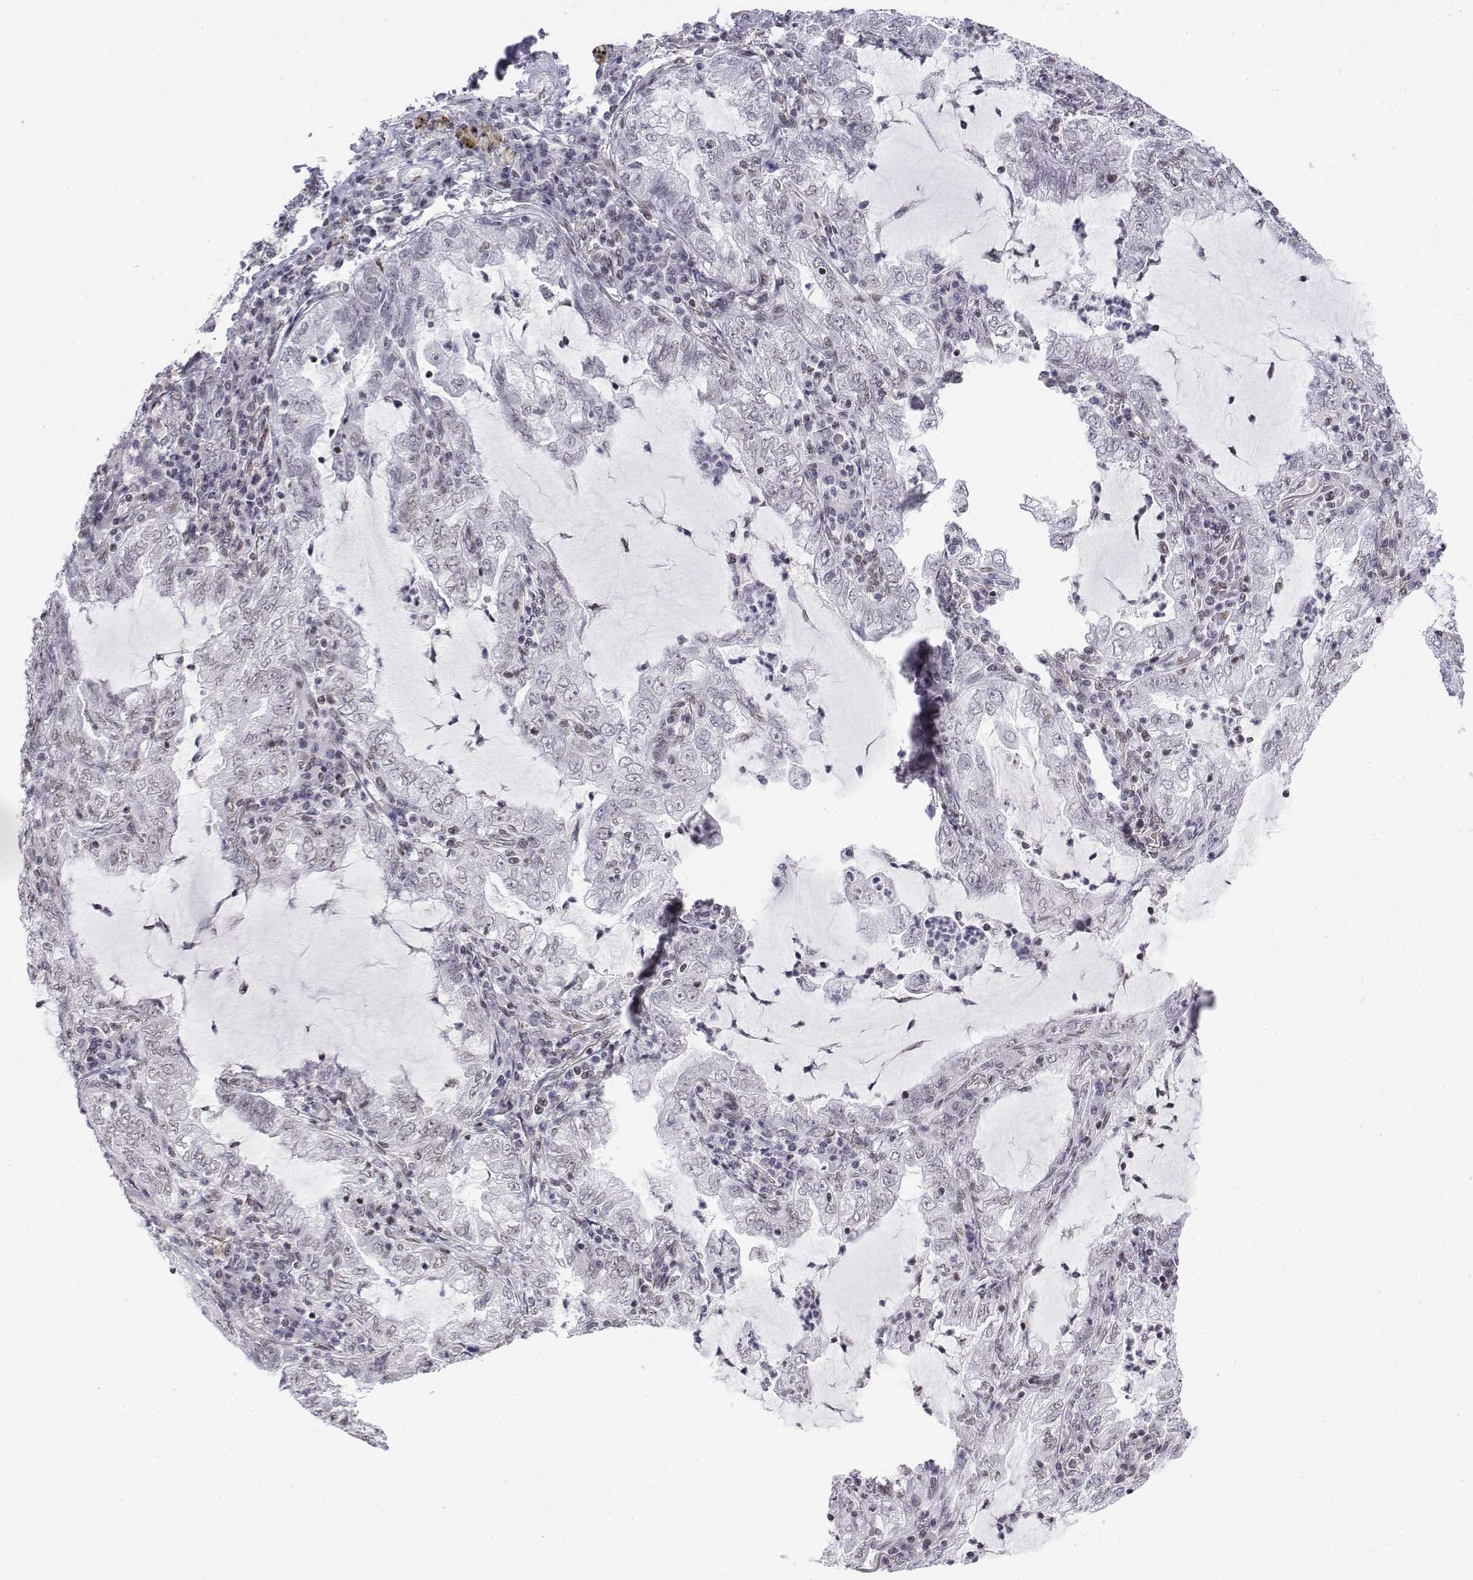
{"staining": {"intensity": "weak", "quantity": "<25%", "location": "nuclear"}, "tissue": "lung cancer", "cell_type": "Tumor cells", "image_type": "cancer", "snomed": [{"axis": "morphology", "description": "Adenocarcinoma, NOS"}, {"axis": "topography", "description": "Lung"}], "caption": "High magnification brightfield microscopy of lung cancer stained with DAB (brown) and counterstained with hematoxylin (blue): tumor cells show no significant expression.", "gene": "SETD1A", "patient": {"sex": "female", "age": 73}}